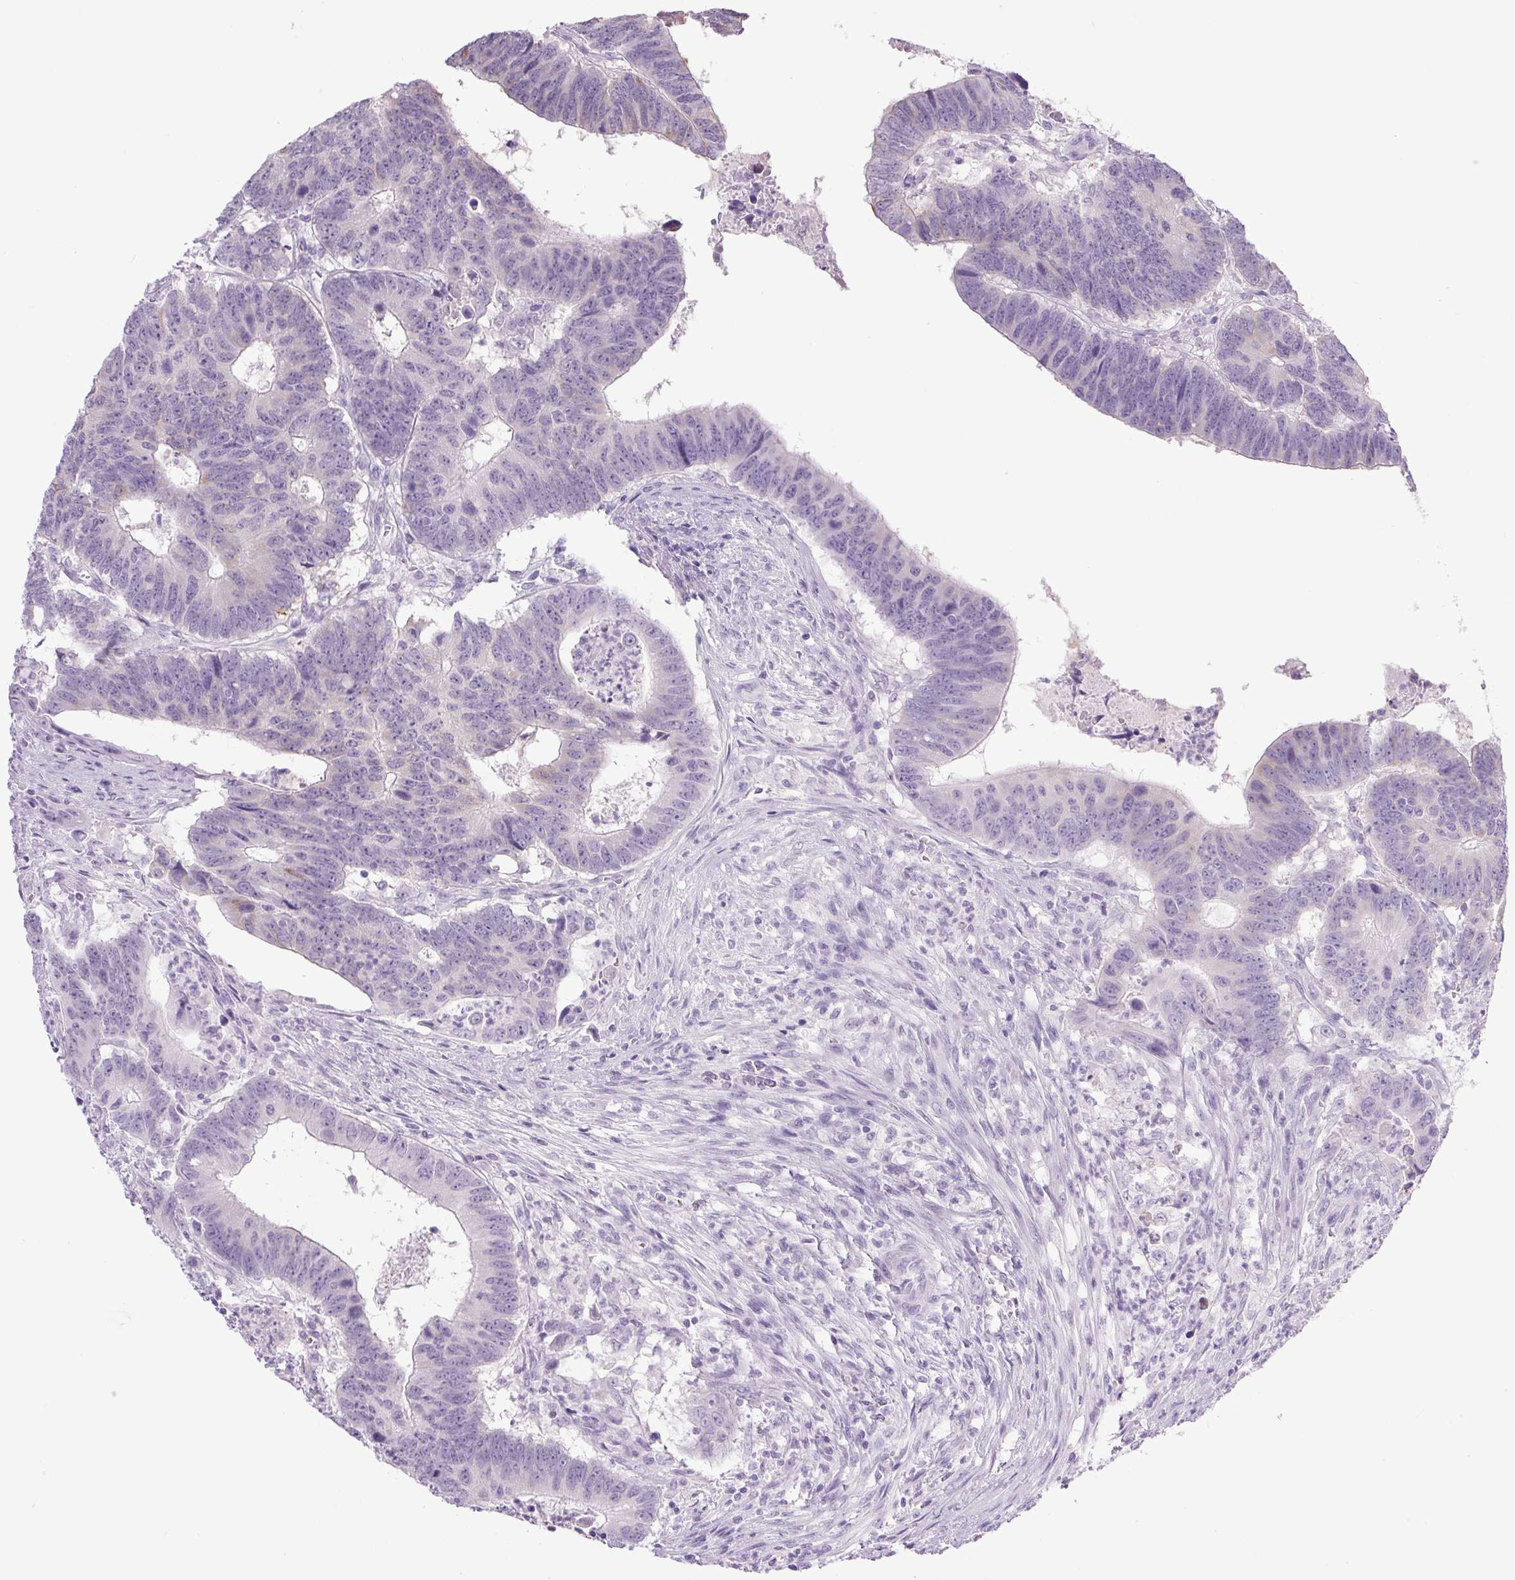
{"staining": {"intensity": "negative", "quantity": "none", "location": "none"}, "tissue": "colorectal cancer", "cell_type": "Tumor cells", "image_type": "cancer", "snomed": [{"axis": "morphology", "description": "Adenocarcinoma, NOS"}, {"axis": "topography", "description": "Colon"}], "caption": "Tumor cells are negative for brown protein staining in colorectal cancer.", "gene": "COL9A2", "patient": {"sex": "male", "age": 62}}